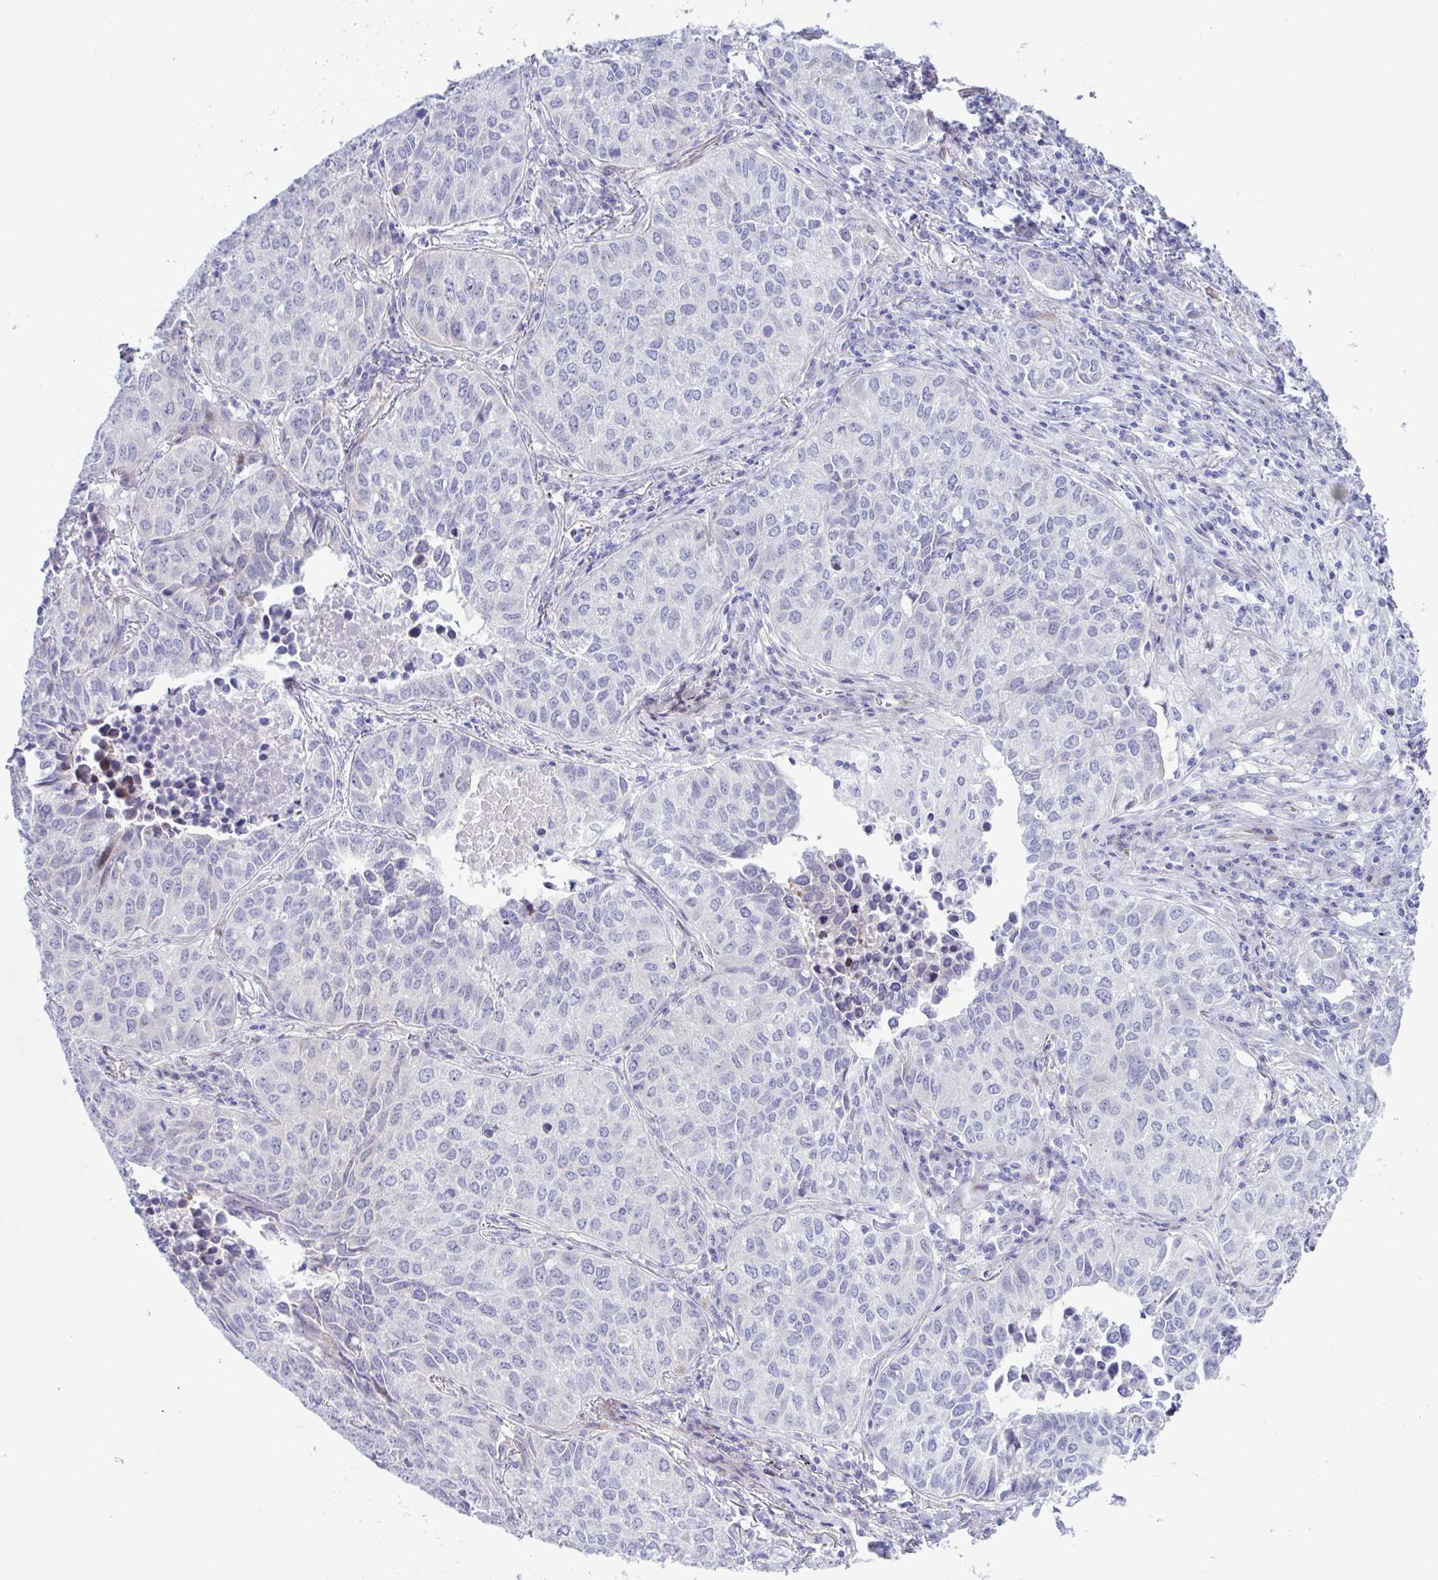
{"staining": {"intensity": "negative", "quantity": "none", "location": "none"}, "tissue": "lung cancer", "cell_type": "Tumor cells", "image_type": "cancer", "snomed": [{"axis": "morphology", "description": "Adenocarcinoma, NOS"}, {"axis": "topography", "description": "Lung"}], "caption": "A micrograph of adenocarcinoma (lung) stained for a protein reveals no brown staining in tumor cells.", "gene": "ZNF713", "patient": {"sex": "female", "age": 50}}